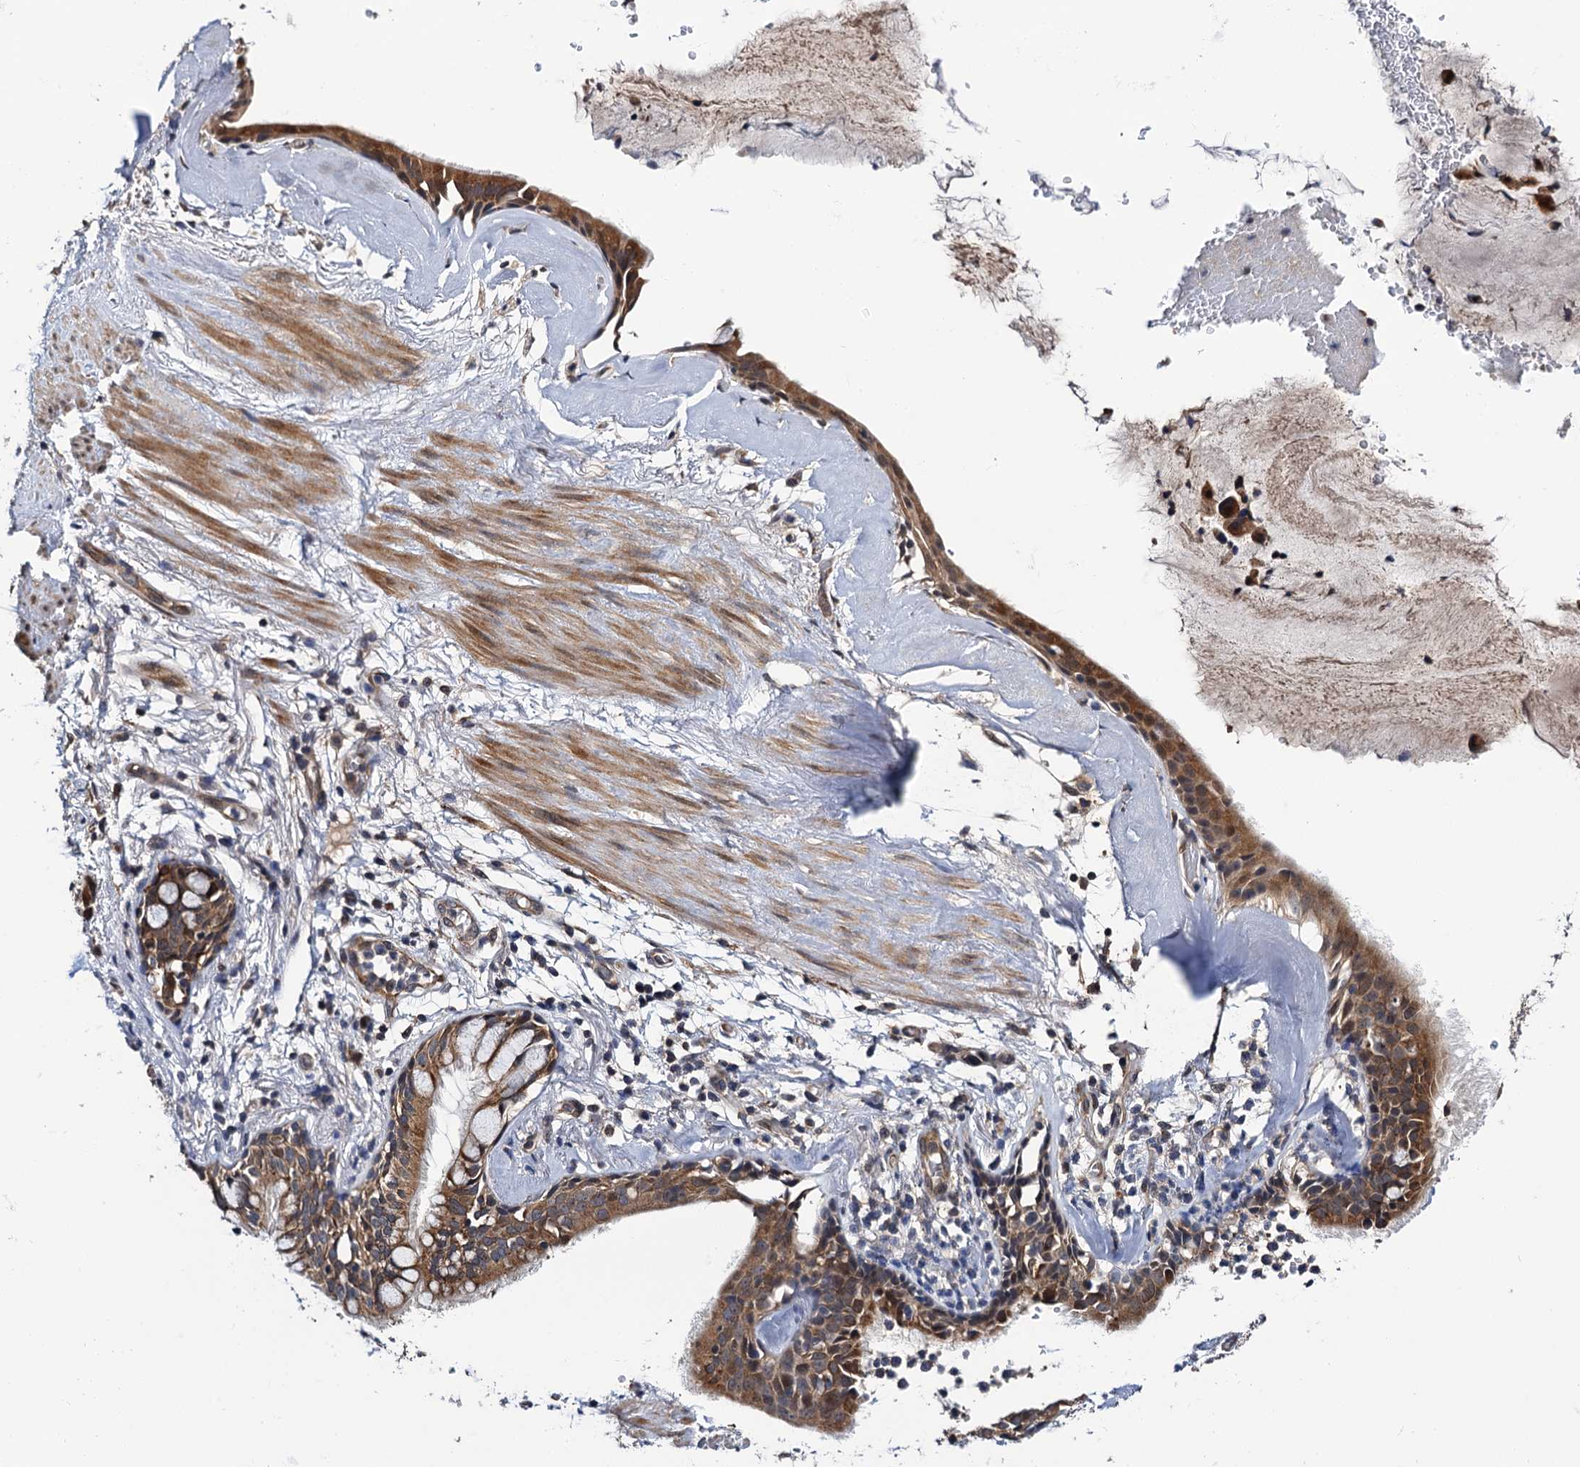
{"staining": {"intensity": "negative", "quantity": "none", "location": "none"}, "tissue": "adipose tissue", "cell_type": "Adipocytes", "image_type": "normal", "snomed": [{"axis": "morphology", "description": "Normal tissue, NOS"}, {"axis": "topography", "description": "Cartilage tissue"}], "caption": "DAB immunohistochemical staining of benign adipose tissue displays no significant expression in adipocytes.", "gene": "NAA16", "patient": {"sex": "female", "age": 63}}